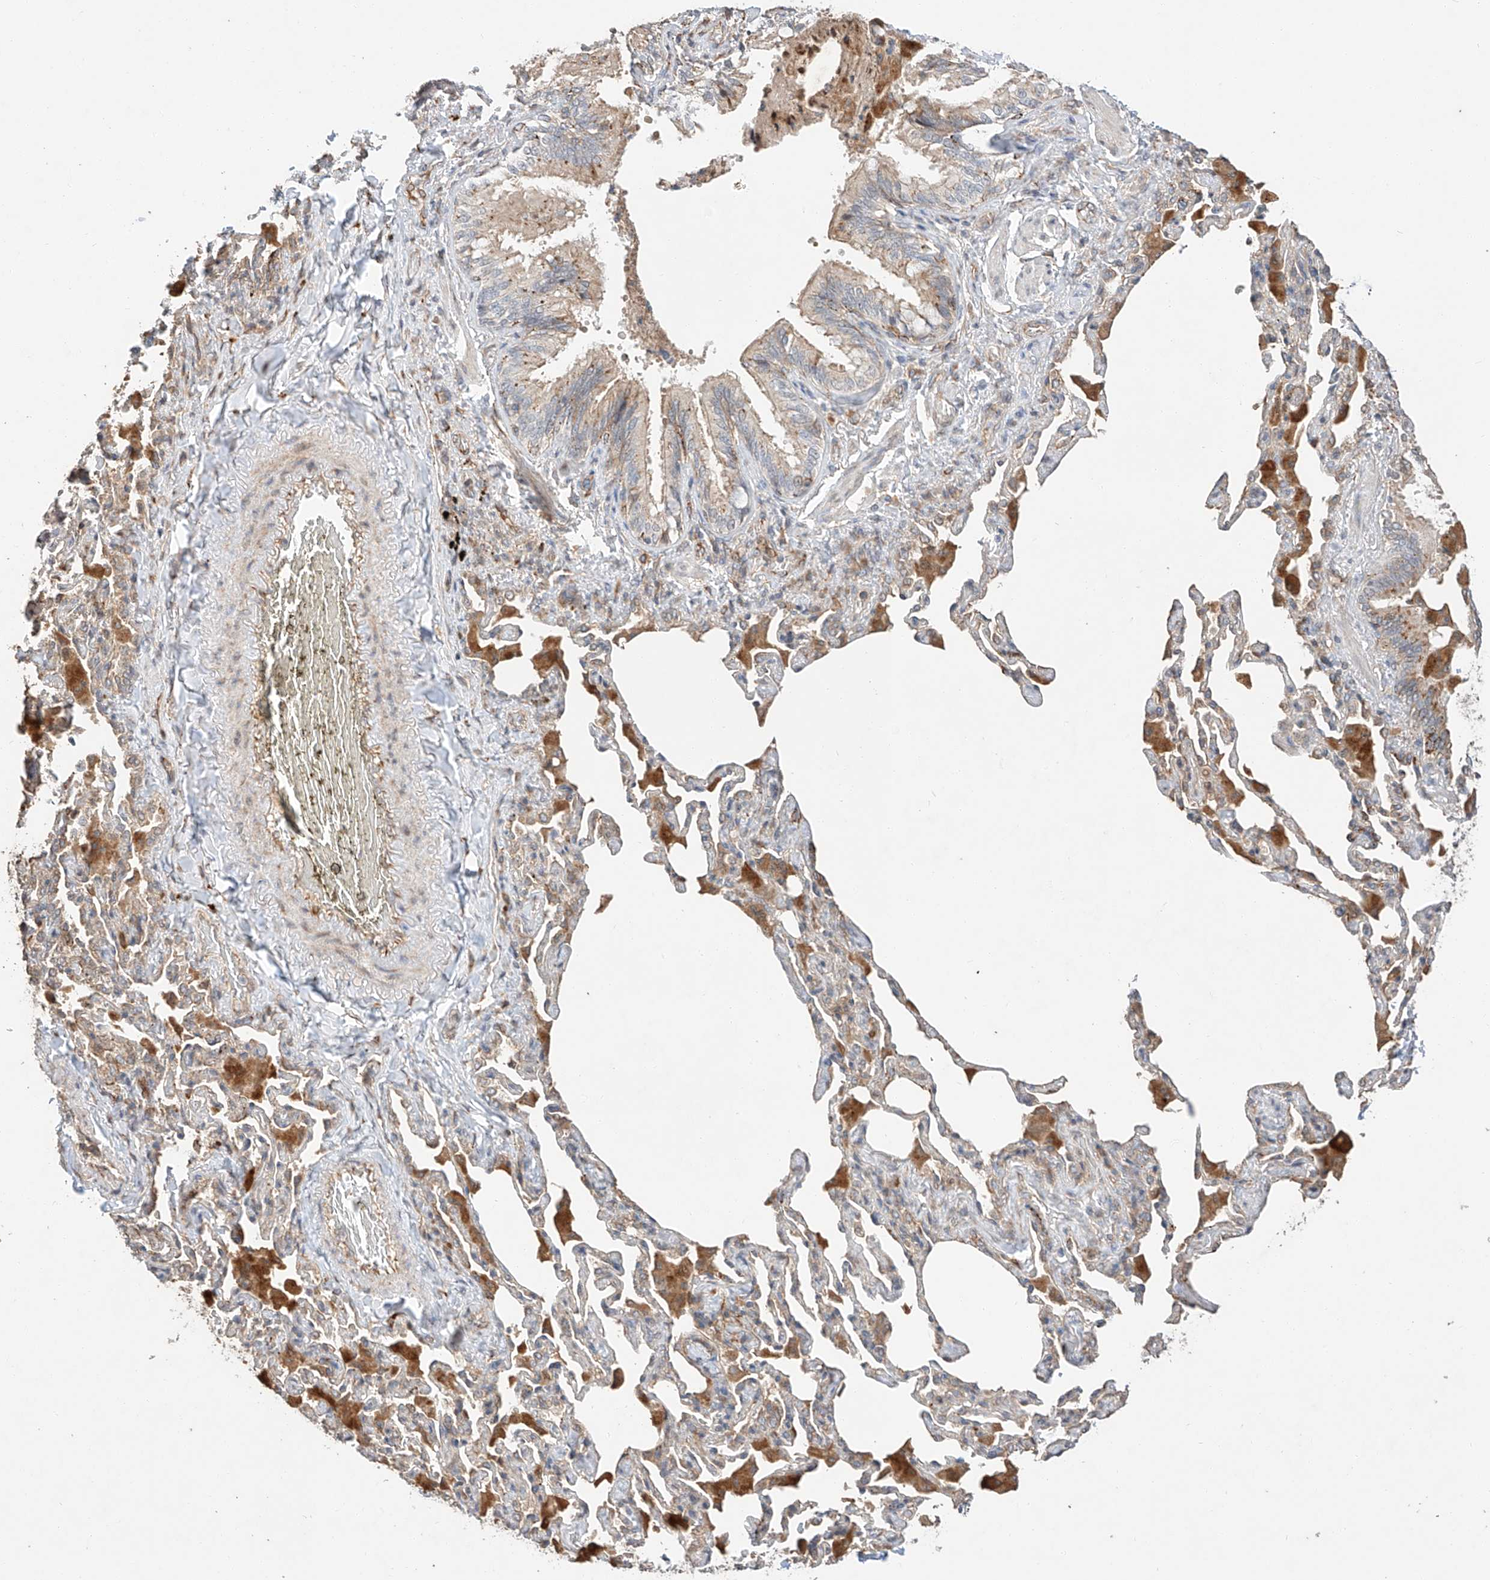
{"staining": {"intensity": "moderate", "quantity": "25%-75%", "location": "cytoplasmic/membranous"}, "tissue": "bronchus", "cell_type": "Respiratory epithelial cells", "image_type": "normal", "snomed": [{"axis": "morphology", "description": "Normal tissue, NOS"}, {"axis": "morphology", "description": "Inflammation, NOS"}, {"axis": "topography", "description": "Lung"}], "caption": "A brown stain labels moderate cytoplasmic/membranous staining of a protein in respiratory epithelial cells of unremarkable human bronchus. (DAB IHC, brown staining for protein, blue staining for nuclei).", "gene": "SUSD6", "patient": {"sex": "female", "age": 46}}